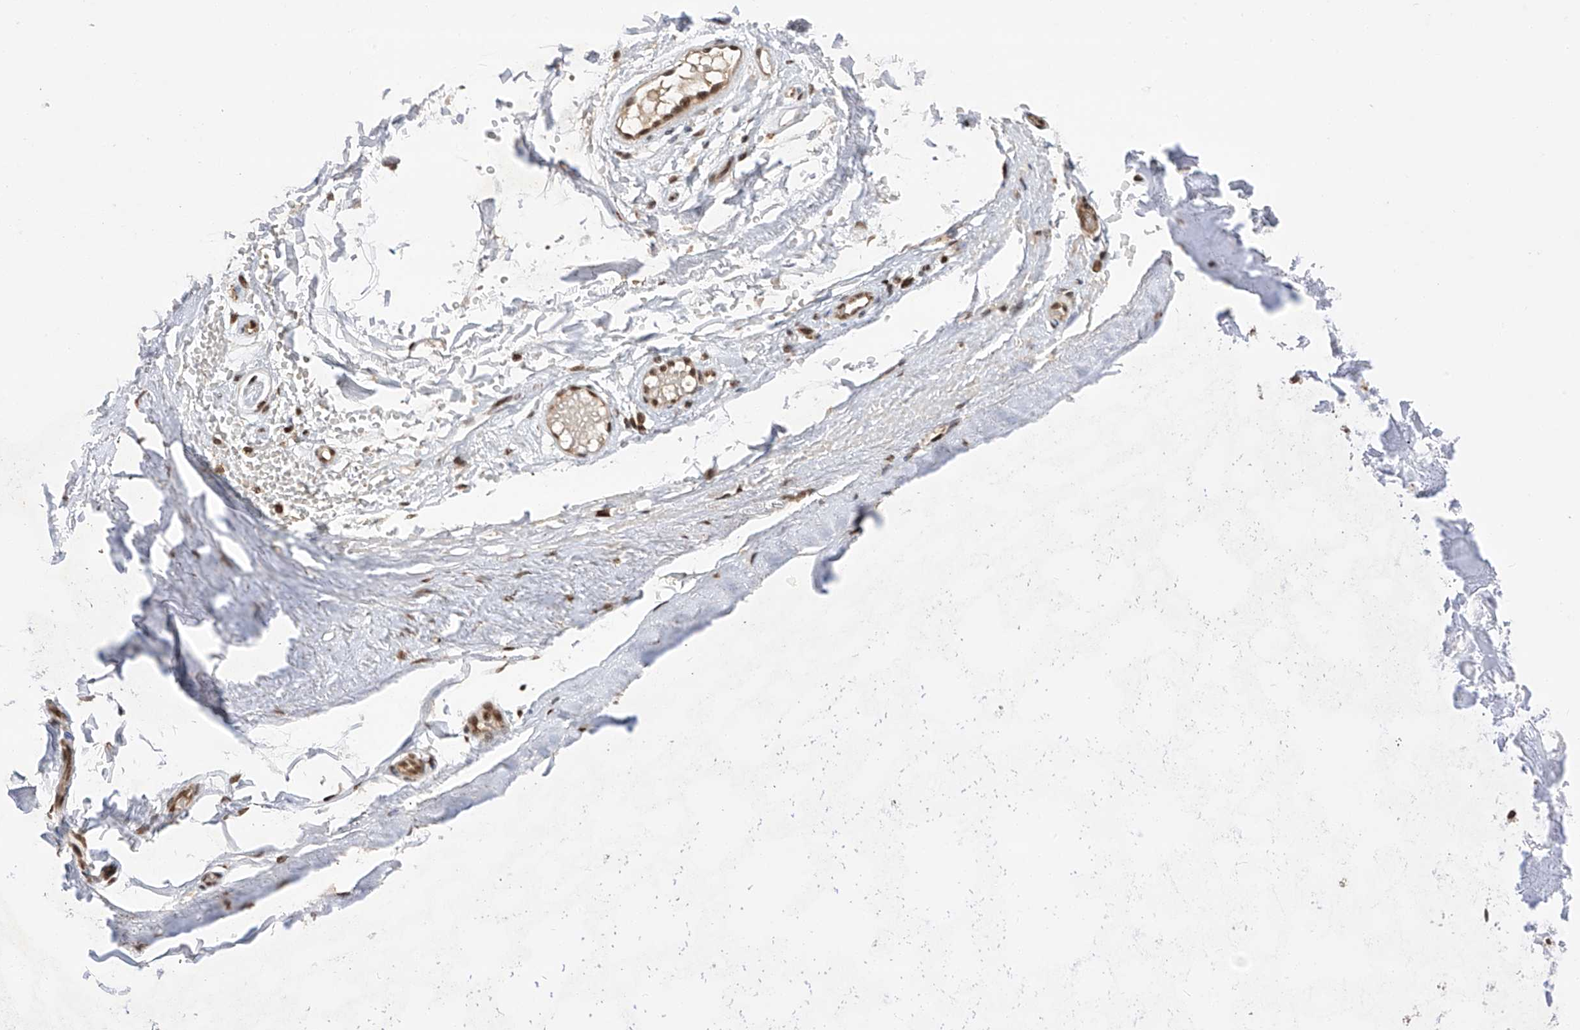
{"staining": {"intensity": "weak", "quantity": "<25%", "location": "cytoplasmic/membranous,nuclear"}, "tissue": "adipose tissue", "cell_type": "Adipocytes", "image_type": "normal", "snomed": [{"axis": "morphology", "description": "Normal tissue, NOS"}, {"axis": "morphology", "description": "Basal cell carcinoma"}, {"axis": "topography", "description": "Skin"}], "caption": "Immunohistochemistry photomicrograph of unremarkable adipose tissue stained for a protein (brown), which reveals no positivity in adipocytes.", "gene": "ZNF280D", "patient": {"sex": "female", "age": 89}}